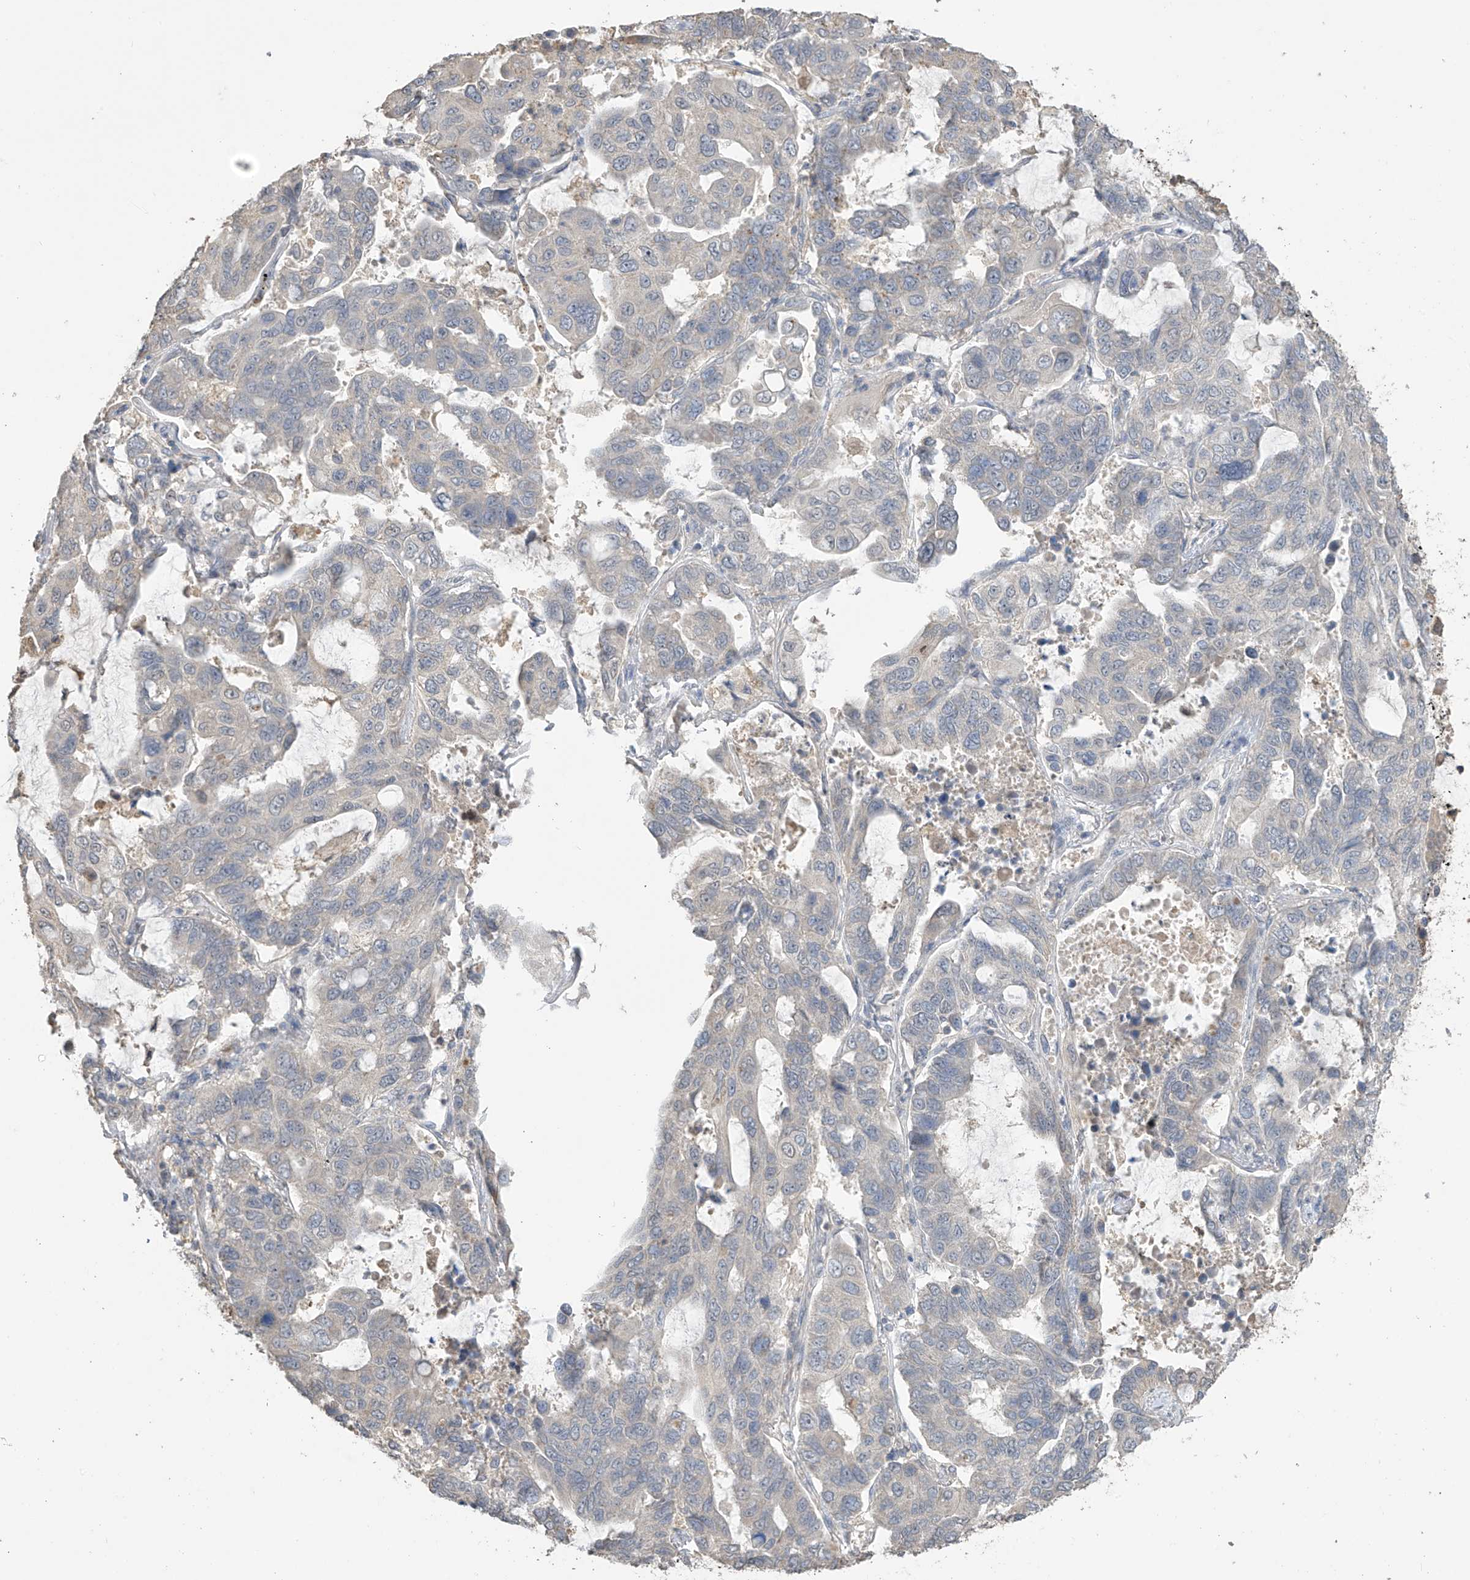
{"staining": {"intensity": "negative", "quantity": "none", "location": "none"}, "tissue": "lung cancer", "cell_type": "Tumor cells", "image_type": "cancer", "snomed": [{"axis": "morphology", "description": "Adenocarcinoma, NOS"}, {"axis": "topography", "description": "Lung"}], "caption": "Human lung adenocarcinoma stained for a protein using immunohistochemistry (IHC) demonstrates no positivity in tumor cells.", "gene": "SLFN14", "patient": {"sex": "male", "age": 64}}